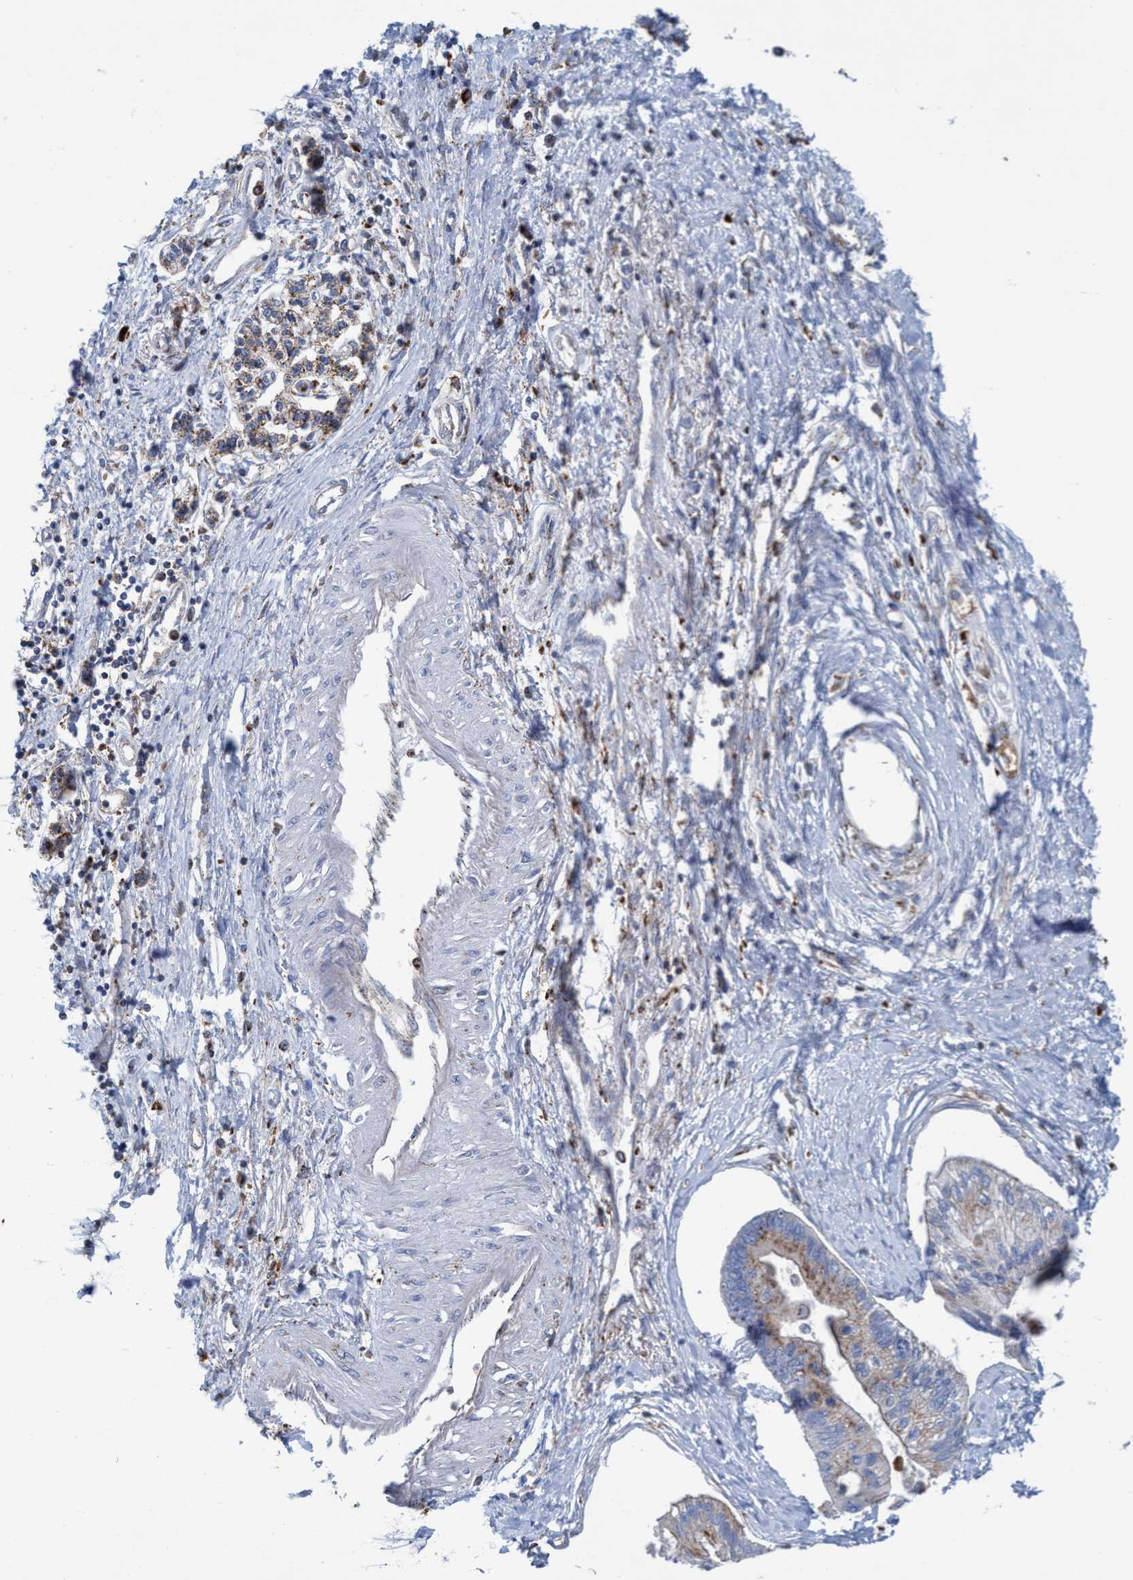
{"staining": {"intensity": "moderate", "quantity": "25%-75%", "location": "cytoplasmic/membranous"}, "tissue": "pancreatic cancer", "cell_type": "Tumor cells", "image_type": "cancer", "snomed": [{"axis": "morphology", "description": "Adenocarcinoma, NOS"}, {"axis": "topography", "description": "Pancreas"}], "caption": "A brown stain shows moderate cytoplasmic/membranous expression of a protein in human adenocarcinoma (pancreatic) tumor cells.", "gene": "TRIM65", "patient": {"sex": "female", "age": 77}}